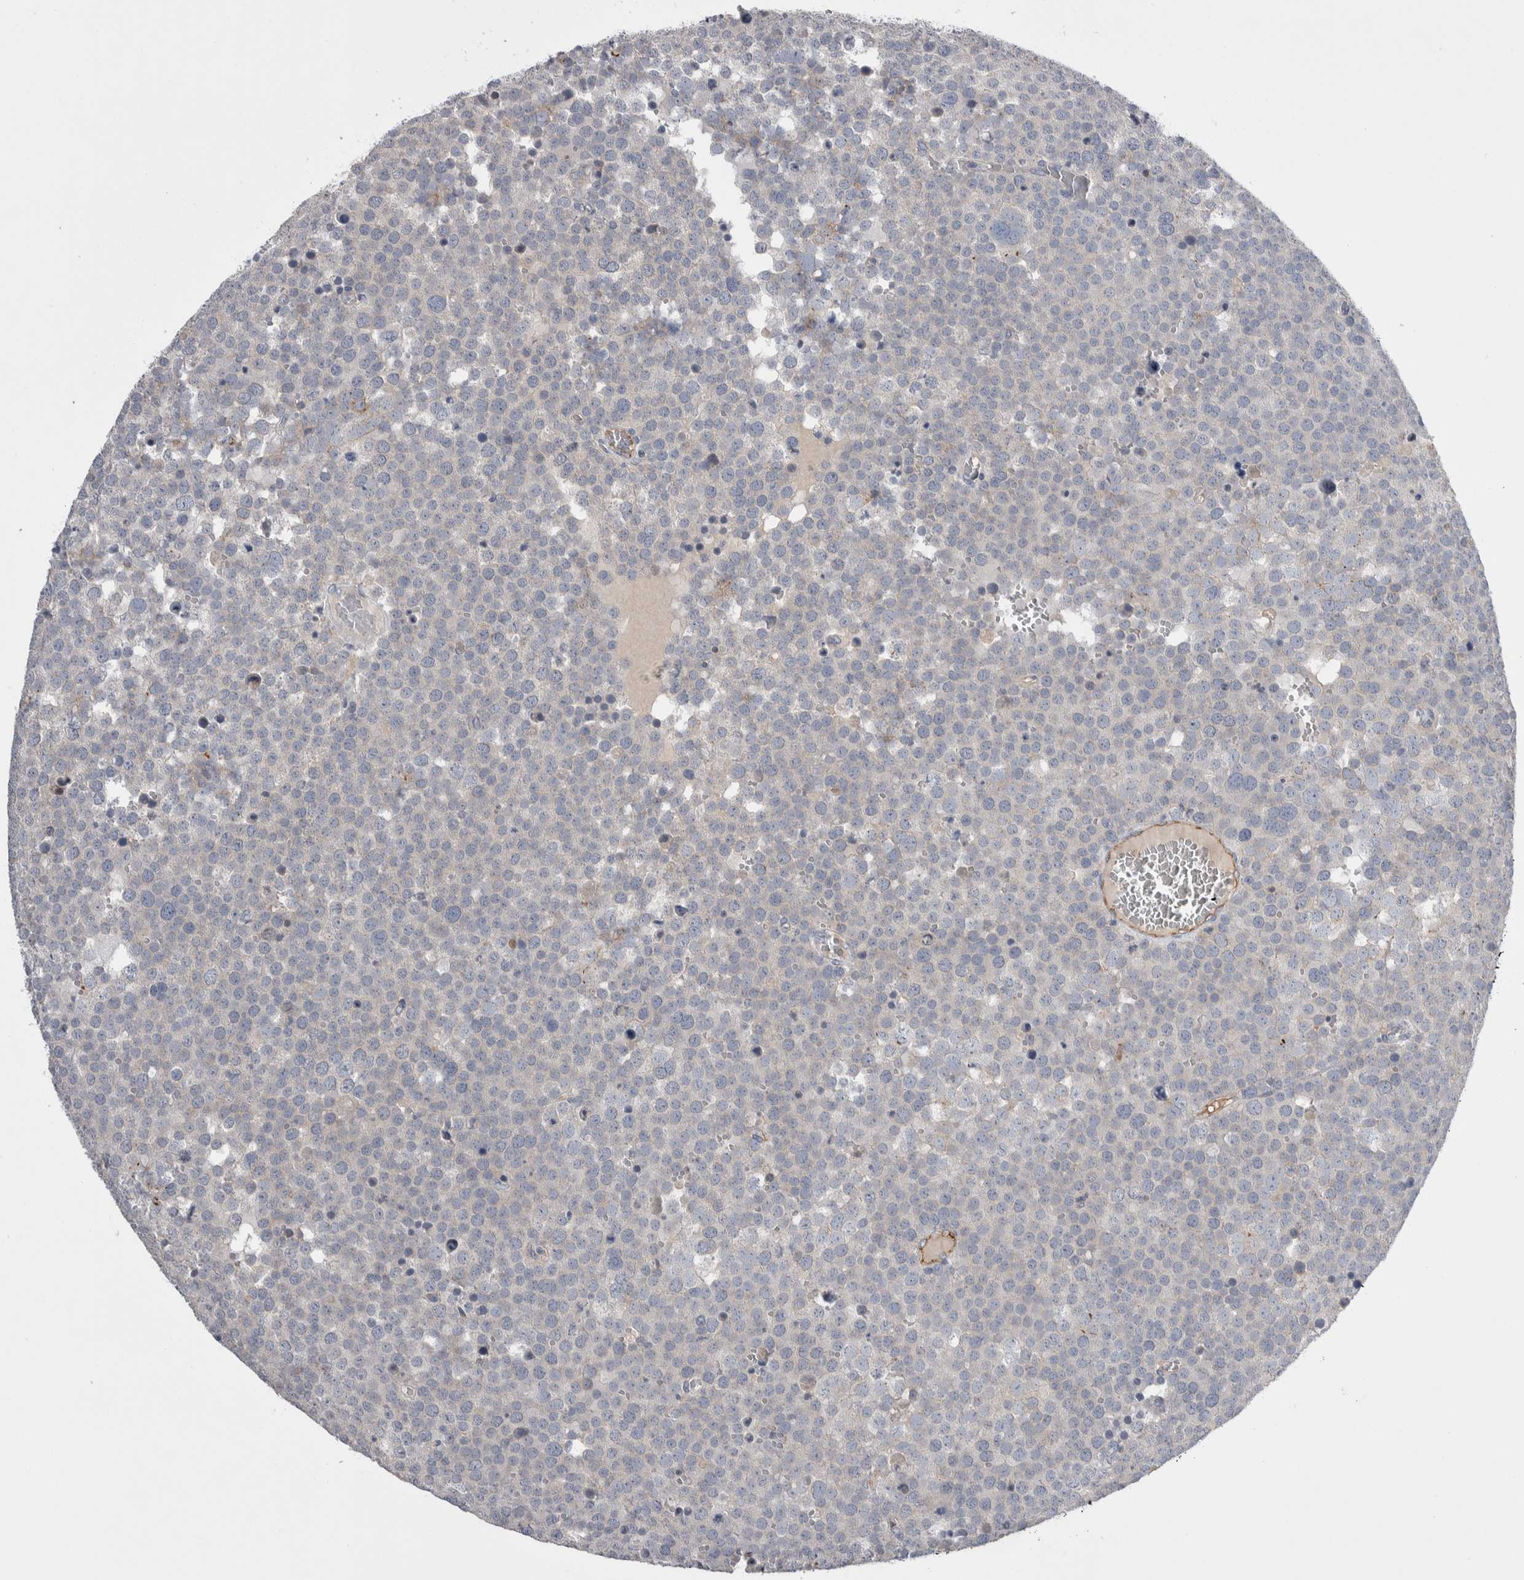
{"staining": {"intensity": "negative", "quantity": "none", "location": "none"}, "tissue": "testis cancer", "cell_type": "Tumor cells", "image_type": "cancer", "snomed": [{"axis": "morphology", "description": "Seminoma, NOS"}, {"axis": "topography", "description": "Testis"}], "caption": "Human testis seminoma stained for a protein using immunohistochemistry reveals no positivity in tumor cells.", "gene": "CEP131", "patient": {"sex": "male", "age": 71}}